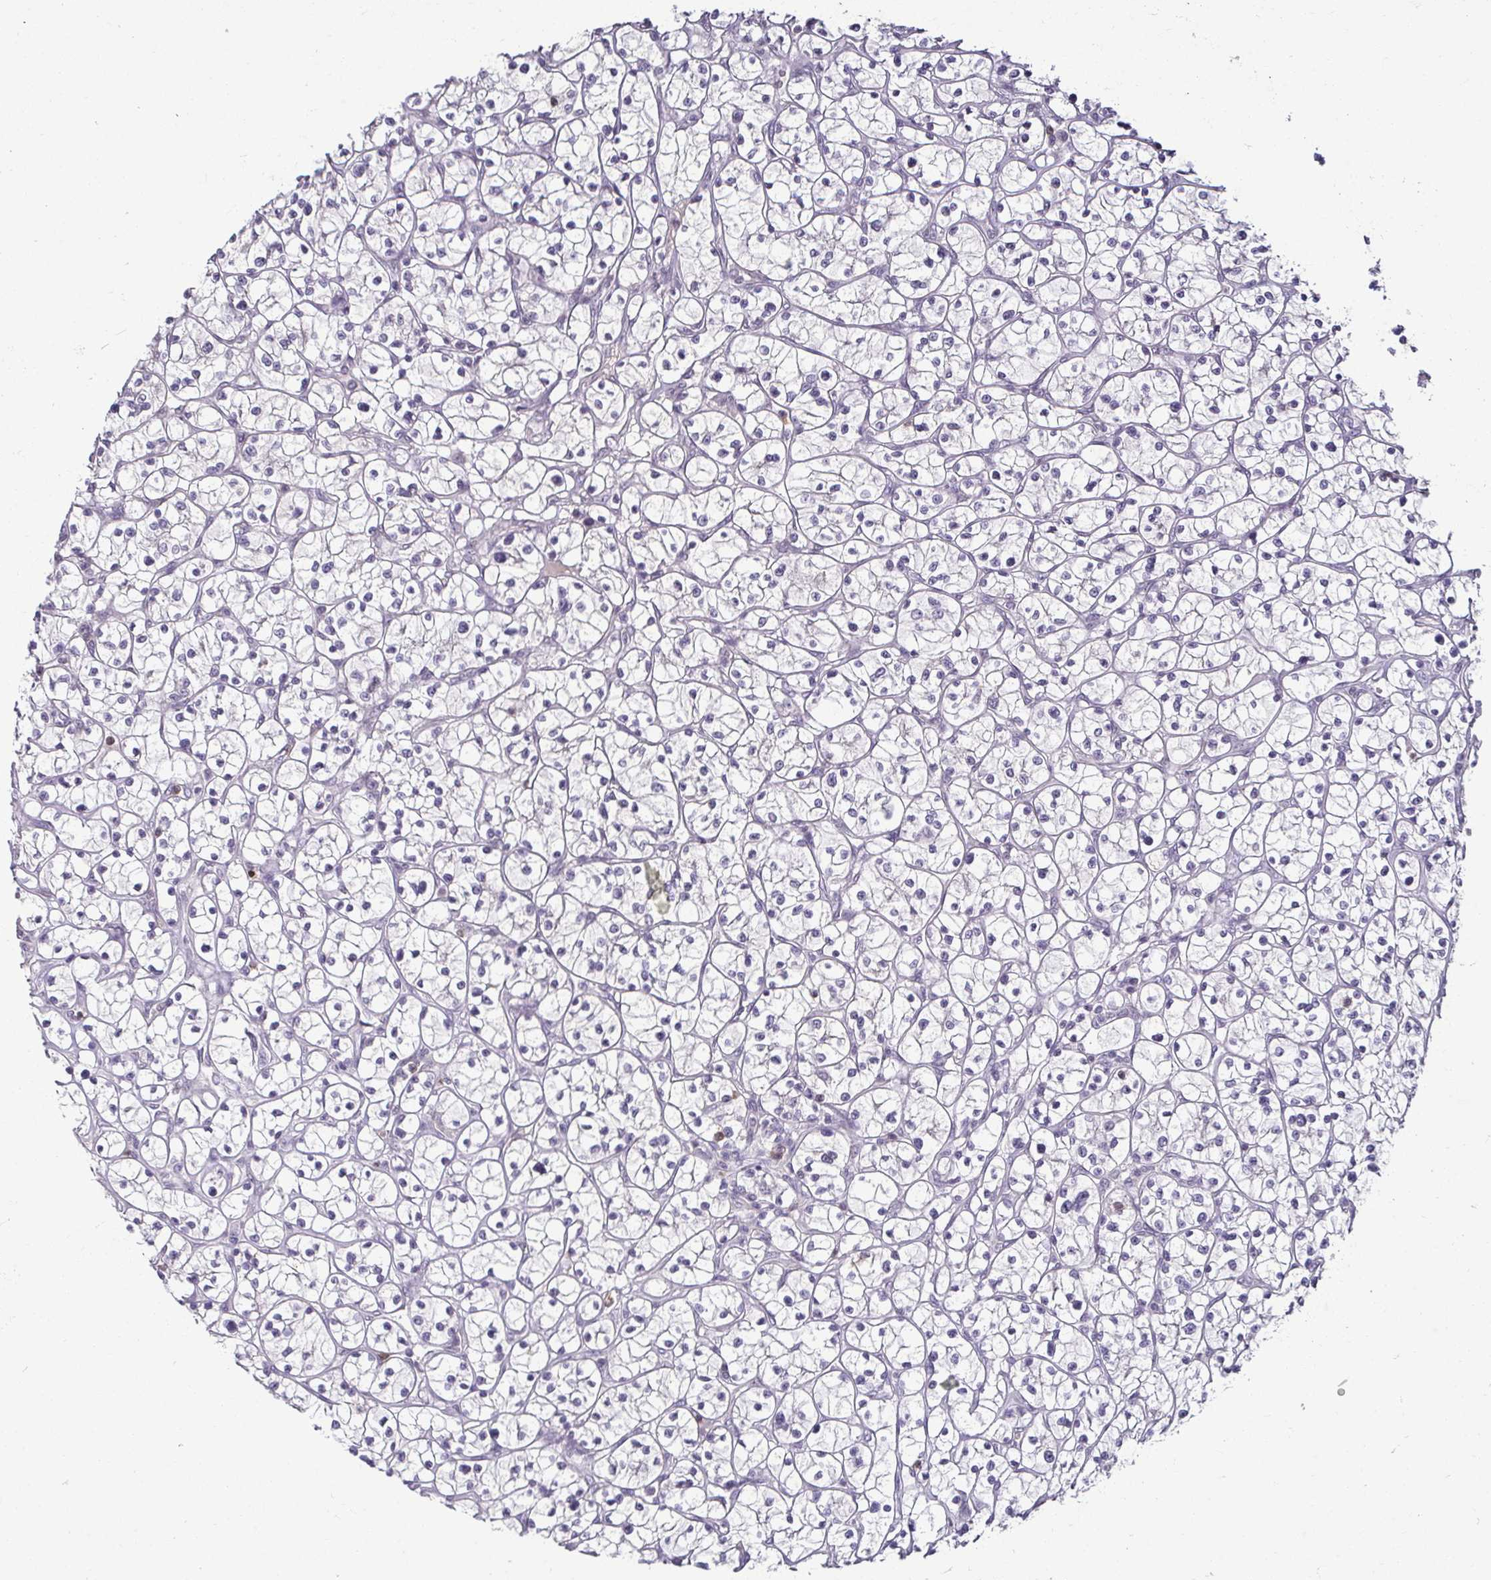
{"staining": {"intensity": "negative", "quantity": "none", "location": "none"}, "tissue": "renal cancer", "cell_type": "Tumor cells", "image_type": "cancer", "snomed": [{"axis": "morphology", "description": "Adenocarcinoma, NOS"}, {"axis": "topography", "description": "Kidney"}], "caption": "Human renal cancer (adenocarcinoma) stained for a protein using immunohistochemistry (IHC) exhibits no expression in tumor cells.", "gene": "HOPX", "patient": {"sex": "female", "age": 64}}